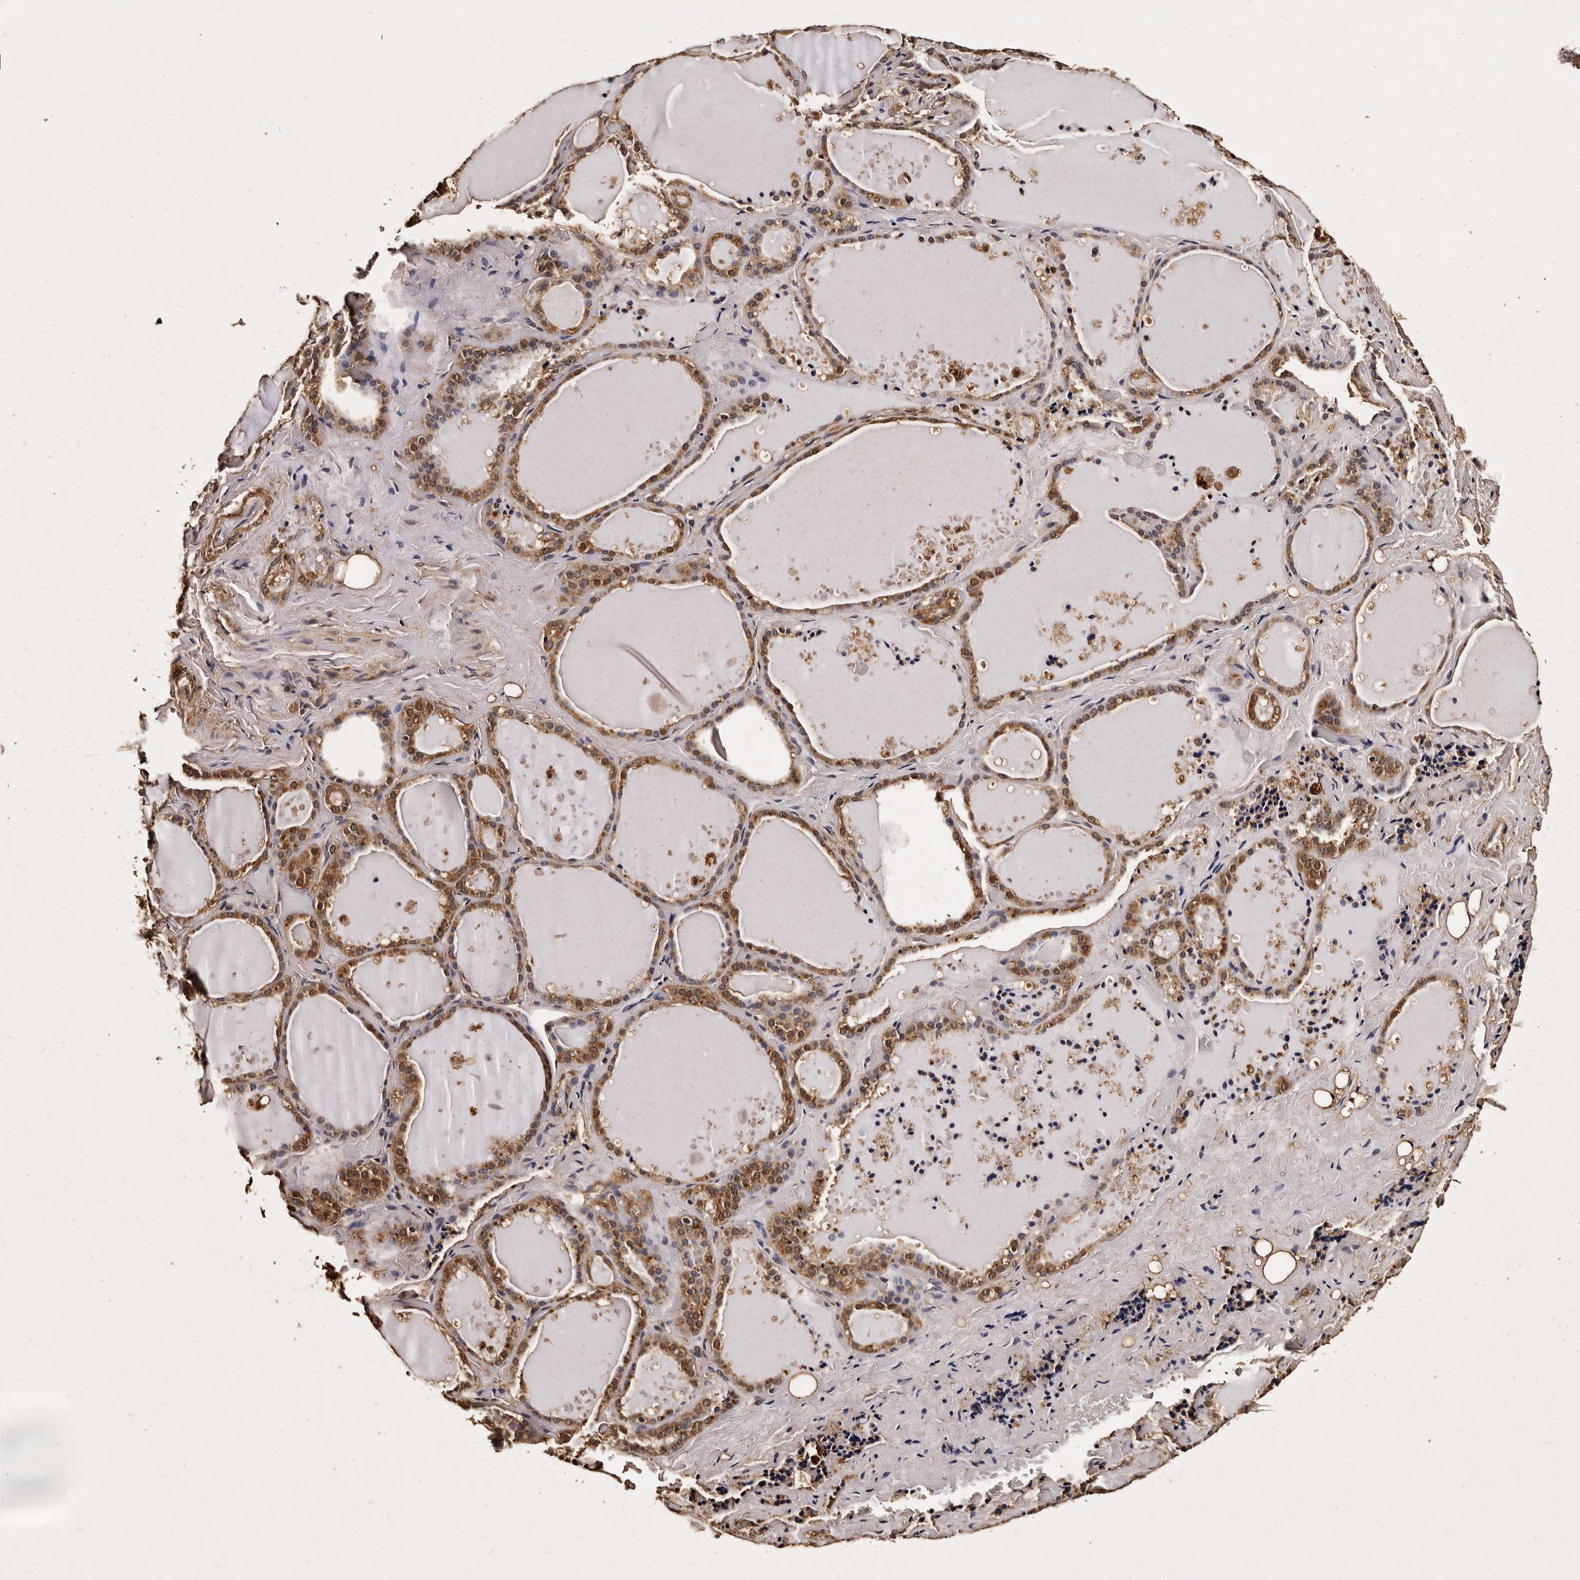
{"staining": {"intensity": "moderate", "quantity": ">75%", "location": "cytoplasmic/membranous"}, "tissue": "thyroid gland", "cell_type": "Glandular cells", "image_type": "normal", "snomed": [{"axis": "morphology", "description": "Normal tissue, NOS"}, {"axis": "topography", "description": "Thyroid gland"}], "caption": "This photomicrograph reveals IHC staining of unremarkable human thyroid gland, with medium moderate cytoplasmic/membranous positivity in approximately >75% of glandular cells.", "gene": "PARS2", "patient": {"sex": "female", "age": 44}}